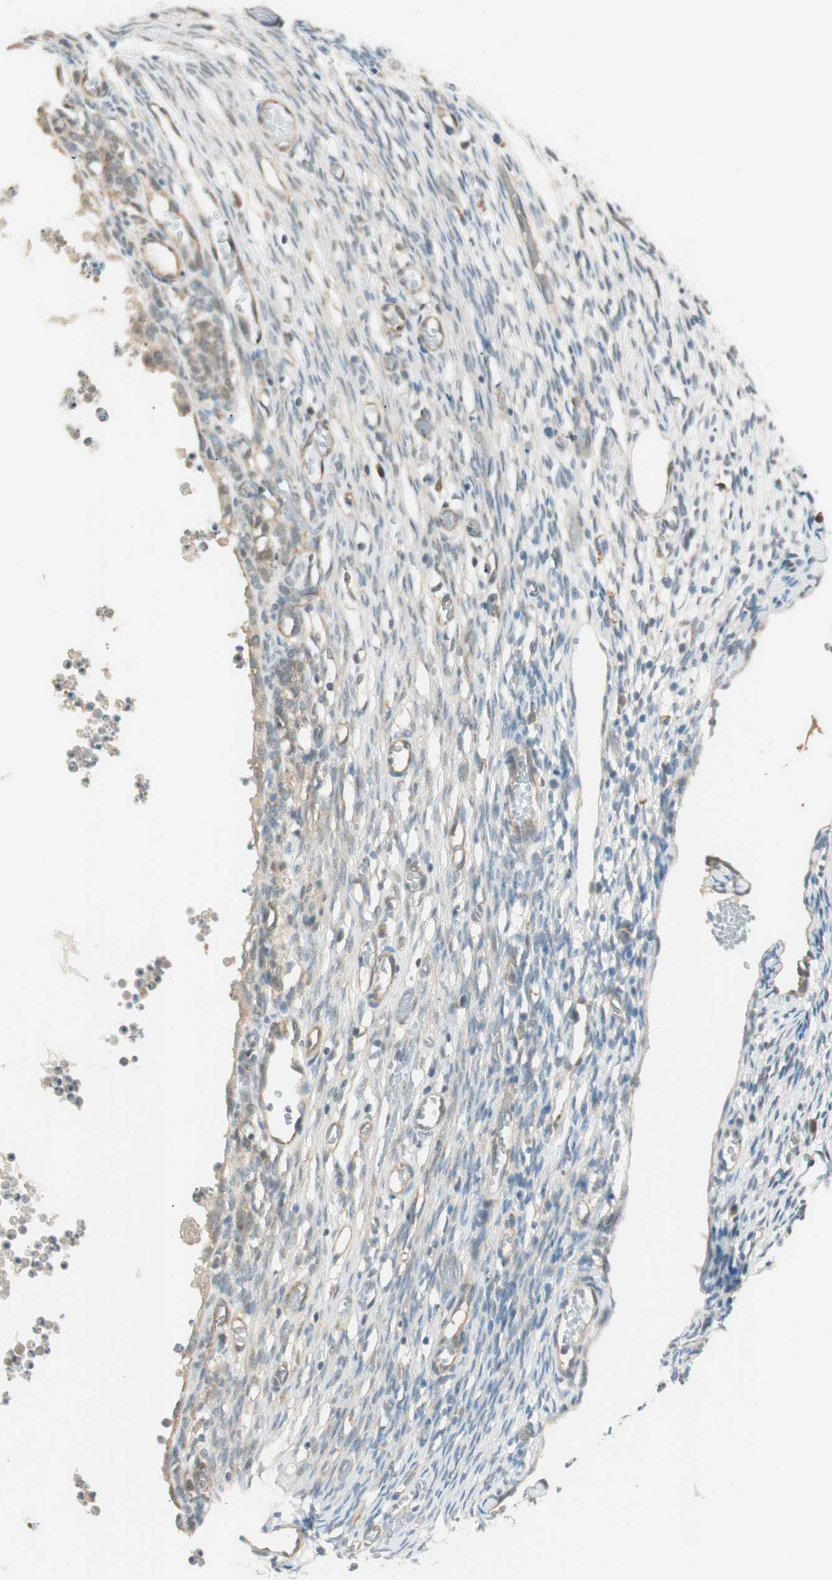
{"staining": {"intensity": "moderate", "quantity": "25%-75%", "location": "cytoplasmic/membranous"}, "tissue": "ovary", "cell_type": "Ovarian stroma cells", "image_type": "normal", "snomed": [{"axis": "morphology", "description": "Normal tissue, NOS"}, {"axis": "topography", "description": "Ovary"}], "caption": "Immunohistochemical staining of unremarkable human ovary exhibits medium levels of moderate cytoplasmic/membranous expression in approximately 25%-75% of ovarian stroma cells. The staining is performed using DAB (3,3'-diaminobenzidine) brown chromogen to label protein expression. The nuclei are counter-stained blue using hematoxylin.", "gene": "PSMD8", "patient": {"sex": "female", "age": 35}}